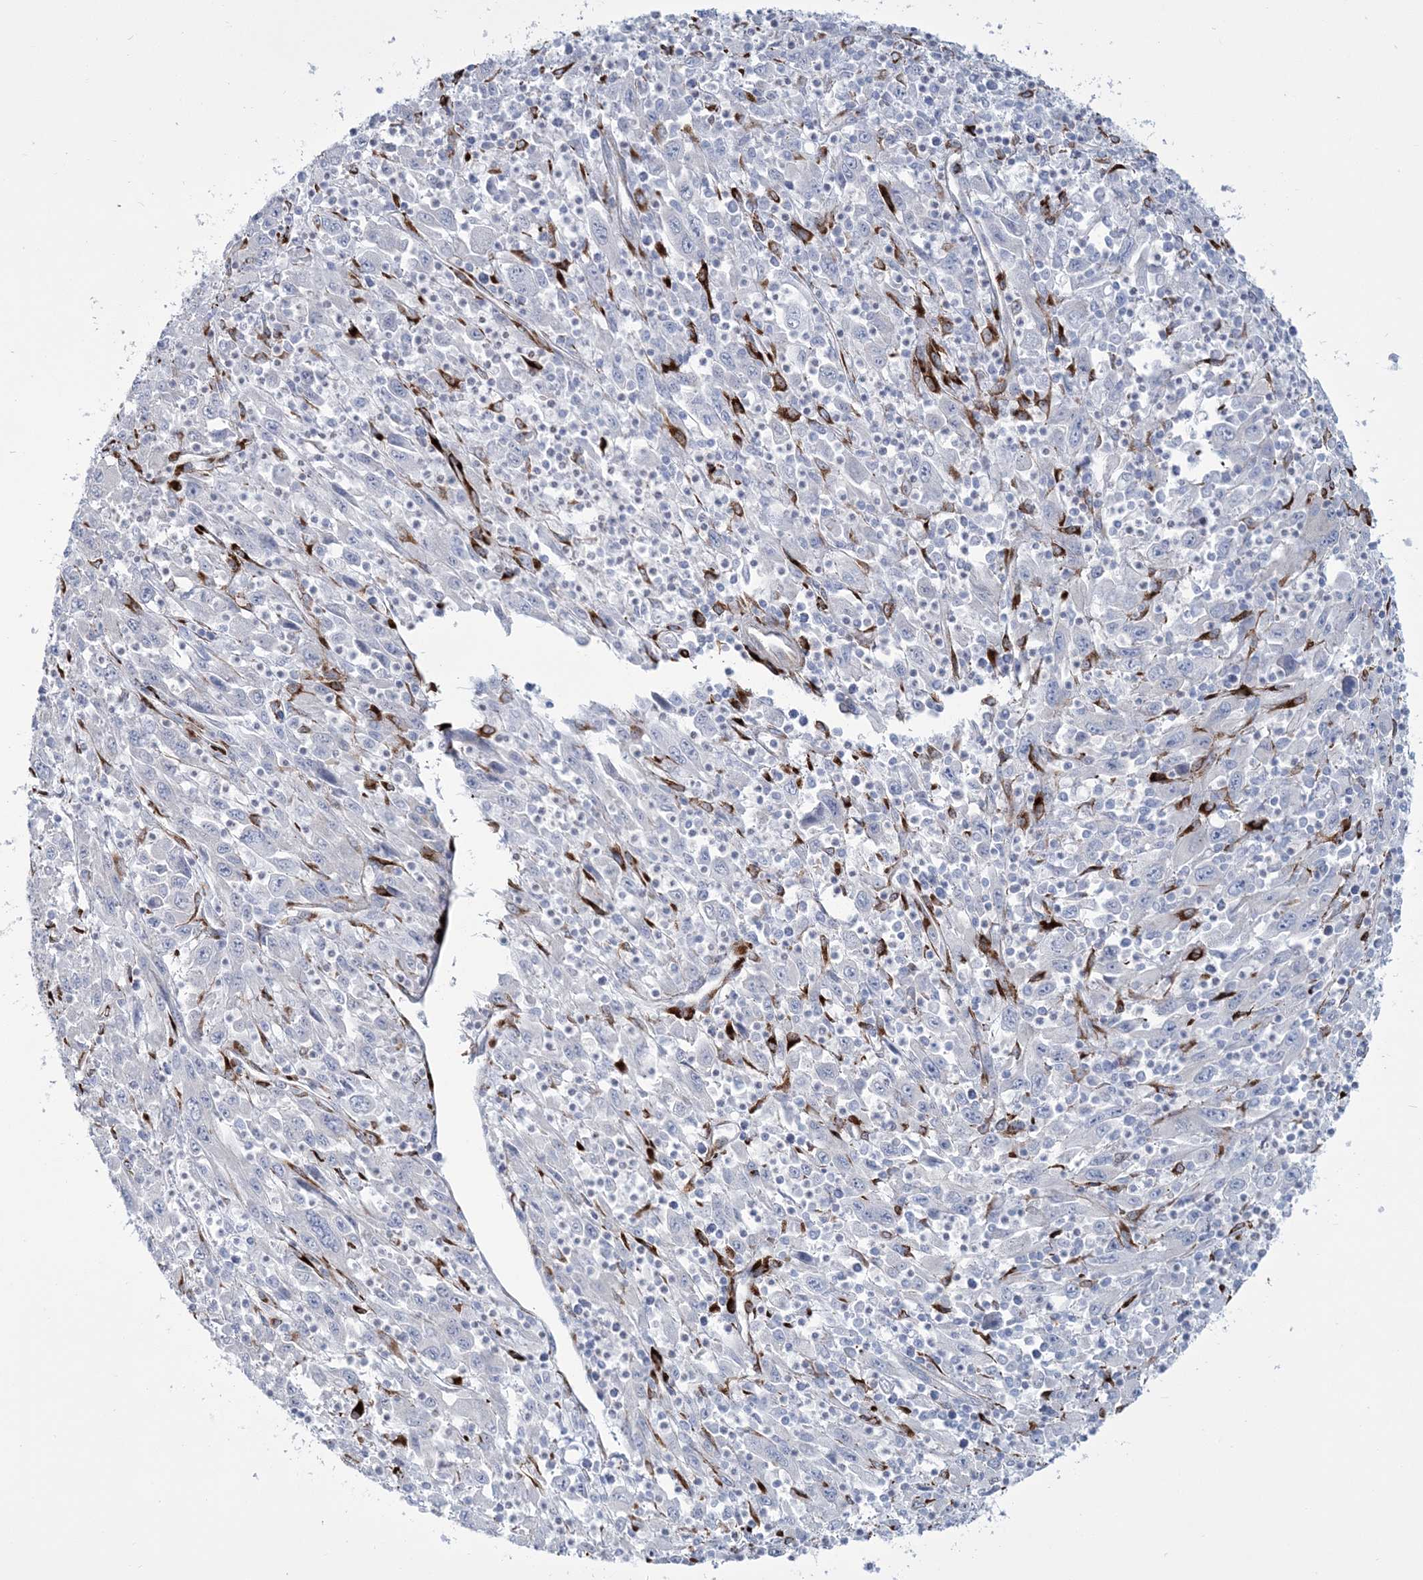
{"staining": {"intensity": "negative", "quantity": "none", "location": "none"}, "tissue": "melanoma", "cell_type": "Tumor cells", "image_type": "cancer", "snomed": [{"axis": "morphology", "description": "Malignant melanoma, Metastatic site"}, {"axis": "topography", "description": "Skin"}], "caption": "High power microscopy micrograph of an immunohistochemistry image of malignant melanoma (metastatic site), revealing no significant positivity in tumor cells. (Immunohistochemistry, brightfield microscopy, high magnification).", "gene": "RAB11FIP5", "patient": {"sex": "female", "age": 56}}